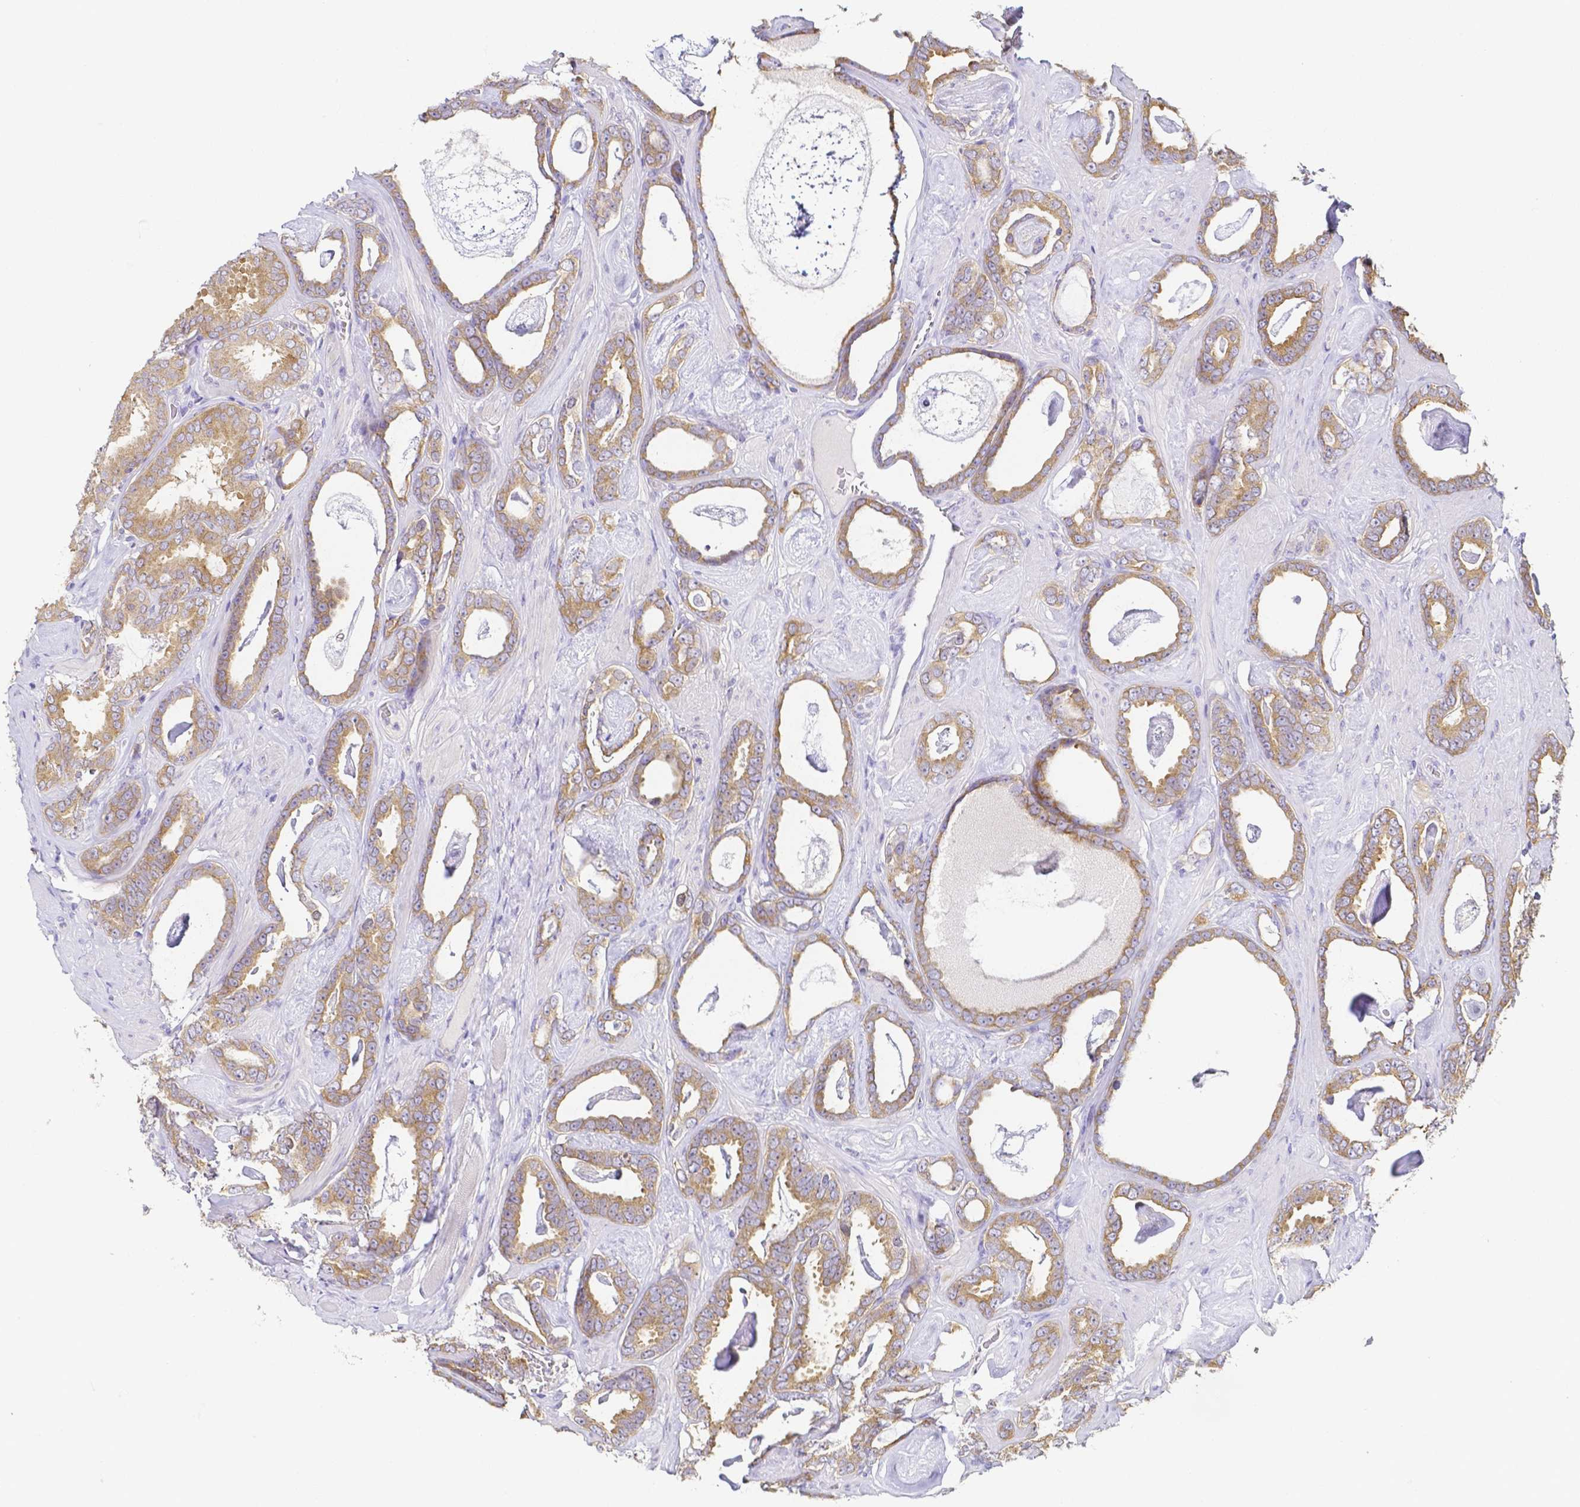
{"staining": {"intensity": "moderate", "quantity": ">75%", "location": "cytoplasmic/membranous"}, "tissue": "prostate cancer", "cell_type": "Tumor cells", "image_type": "cancer", "snomed": [{"axis": "morphology", "description": "Adenocarcinoma, High grade"}, {"axis": "topography", "description": "Prostate"}], "caption": "IHC image of human prostate adenocarcinoma (high-grade) stained for a protein (brown), which exhibits medium levels of moderate cytoplasmic/membranous positivity in about >75% of tumor cells.", "gene": "PKP3", "patient": {"sex": "male", "age": 63}}